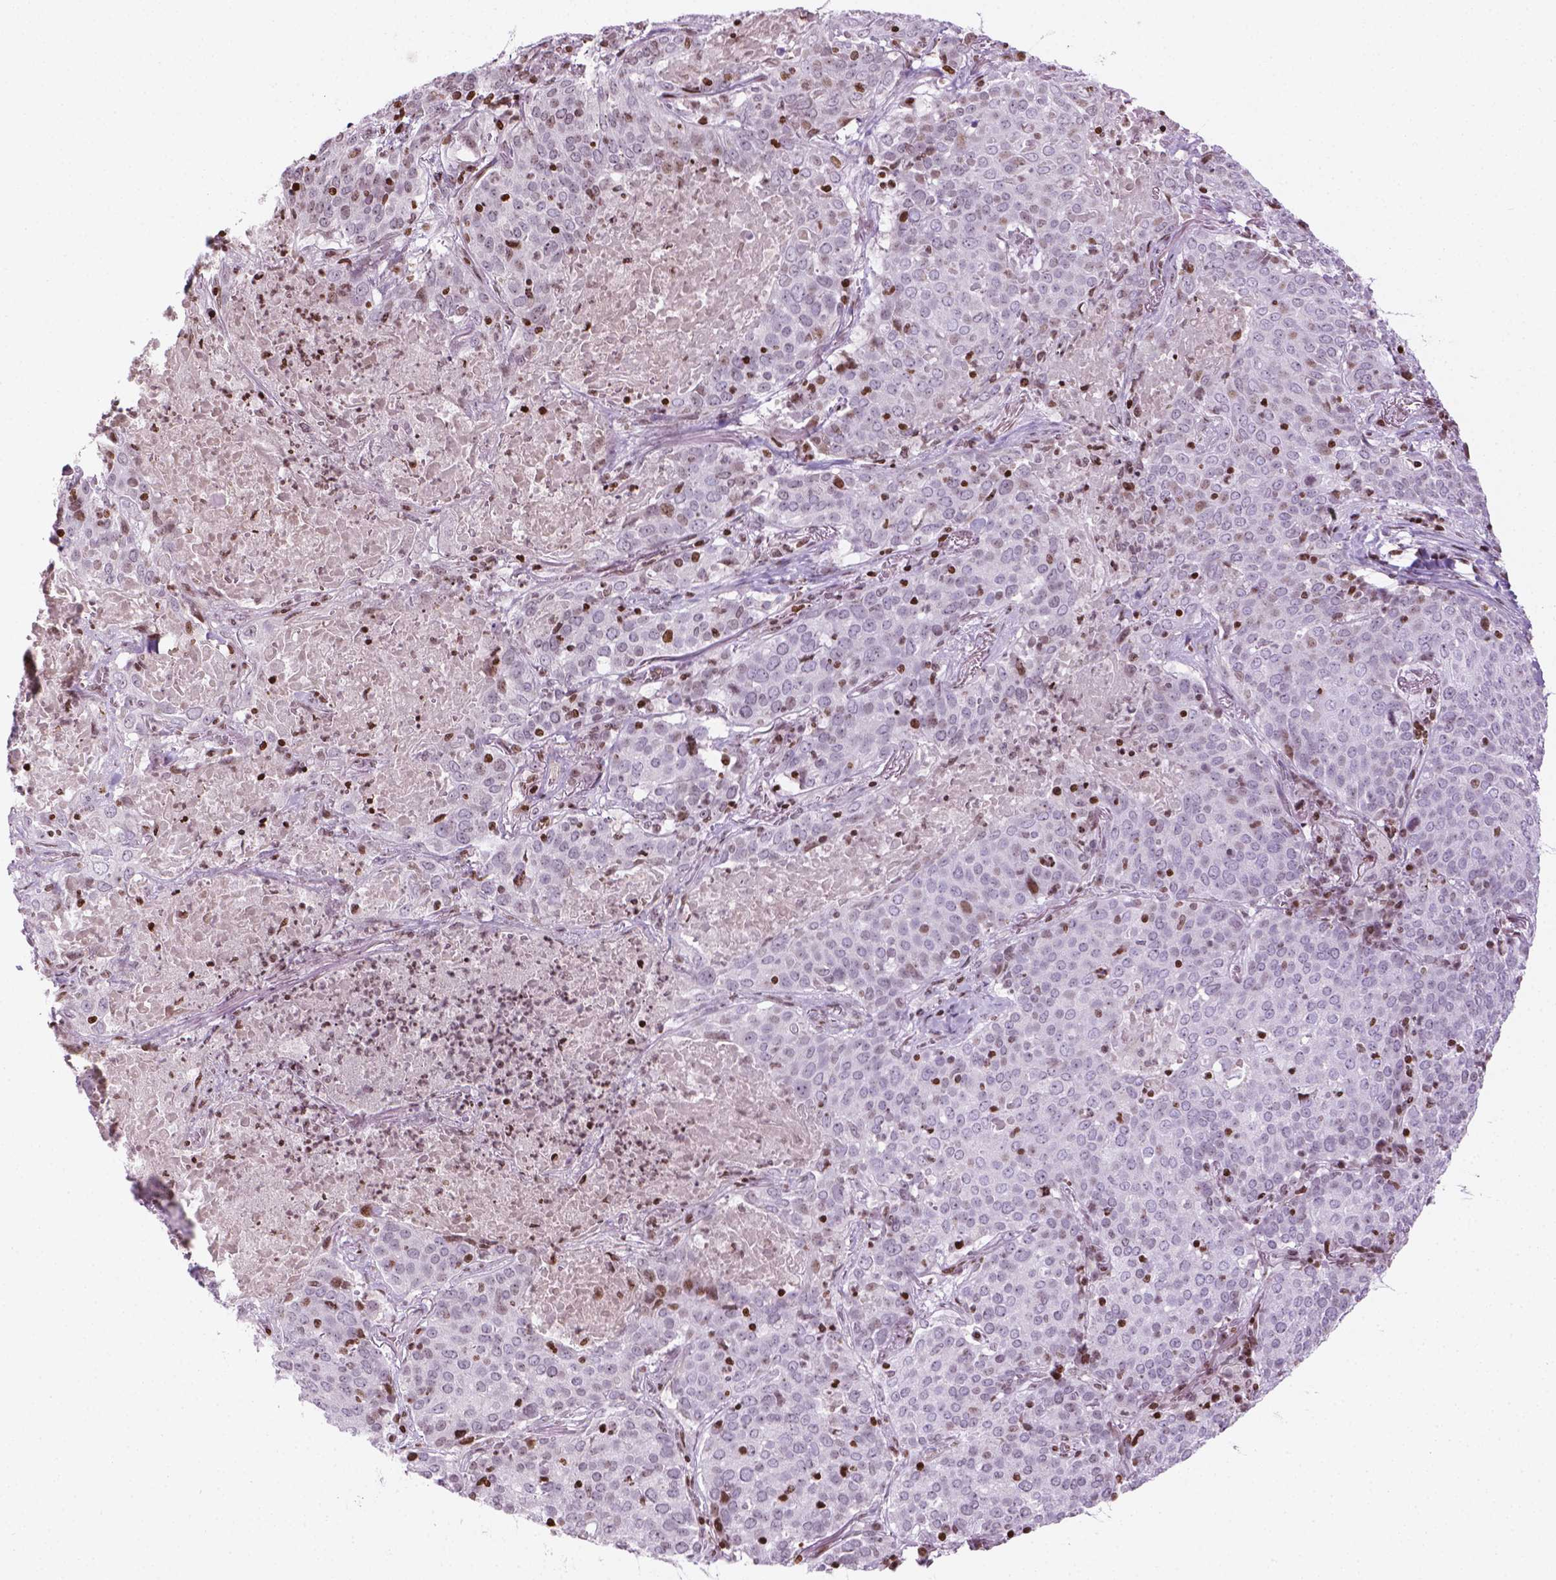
{"staining": {"intensity": "moderate", "quantity": "<25%", "location": "nuclear"}, "tissue": "lung cancer", "cell_type": "Tumor cells", "image_type": "cancer", "snomed": [{"axis": "morphology", "description": "Squamous cell carcinoma, NOS"}, {"axis": "topography", "description": "Lung"}], "caption": "Squamous cell carcinoma (lung) was stained to show a protein in brown. There is low levels of moderate nuclear expression in approximately <25% of tumor cells.", "gene": "PIP4K2A", "patient": {"sex": "male", "age": 82}}